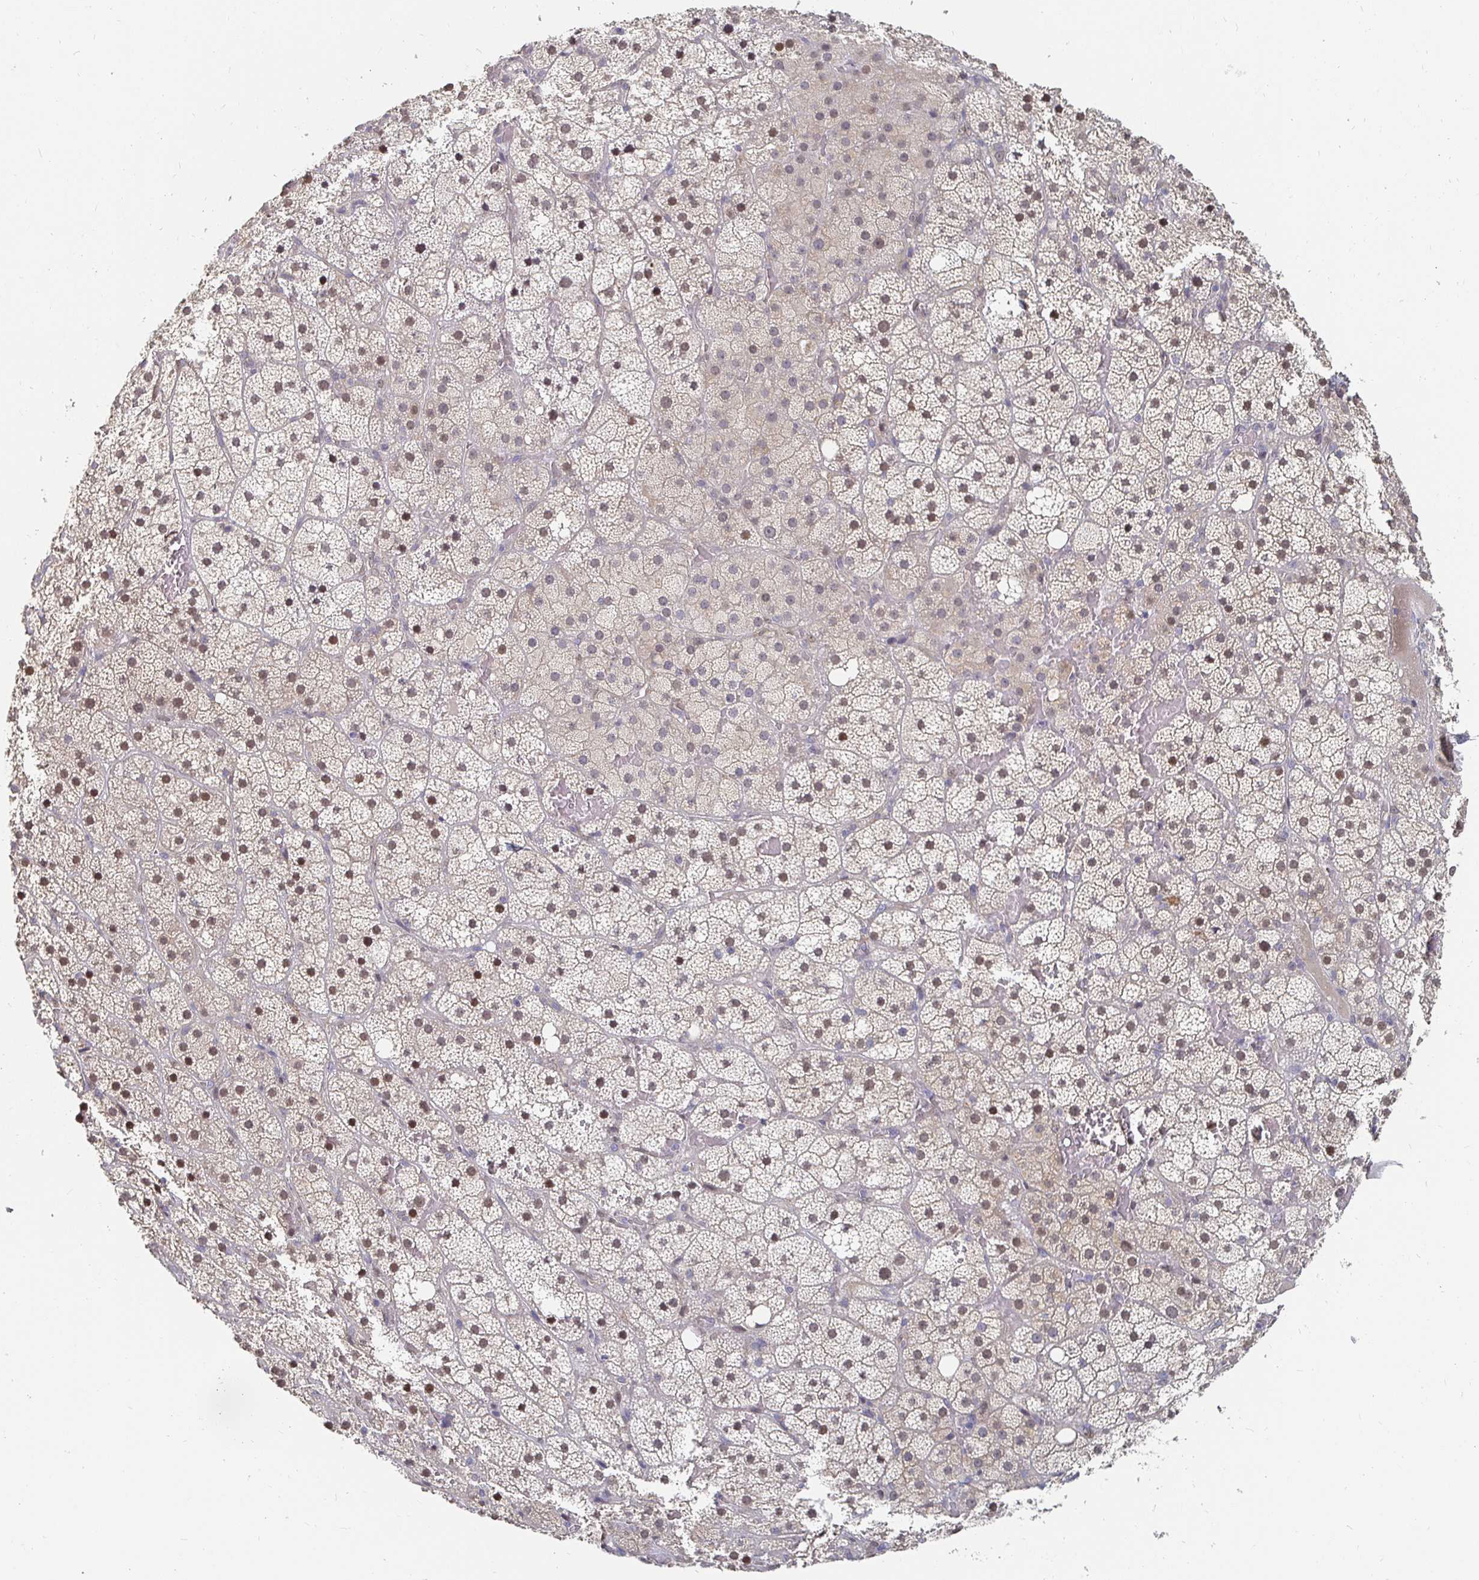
{"staining": {"intensity": "moderate", "quantity": ">75%", "location": "nuclear"}, "tissue": "adrenal gland", "cell_type": "Glandular cells", "image_type": "normal", "snomed": [{"axis": "morphology", "description": "Normal tissue, NOS"}, {"axis": "topography", "description": "Adrenal gland"}], "caption": "Unremarkable adrenal gland demonstrates moderate nuclear staining in about >75% of glandular cells.", "gene": "MEIS1", "patient": {"sex": "male", "age": 53}}